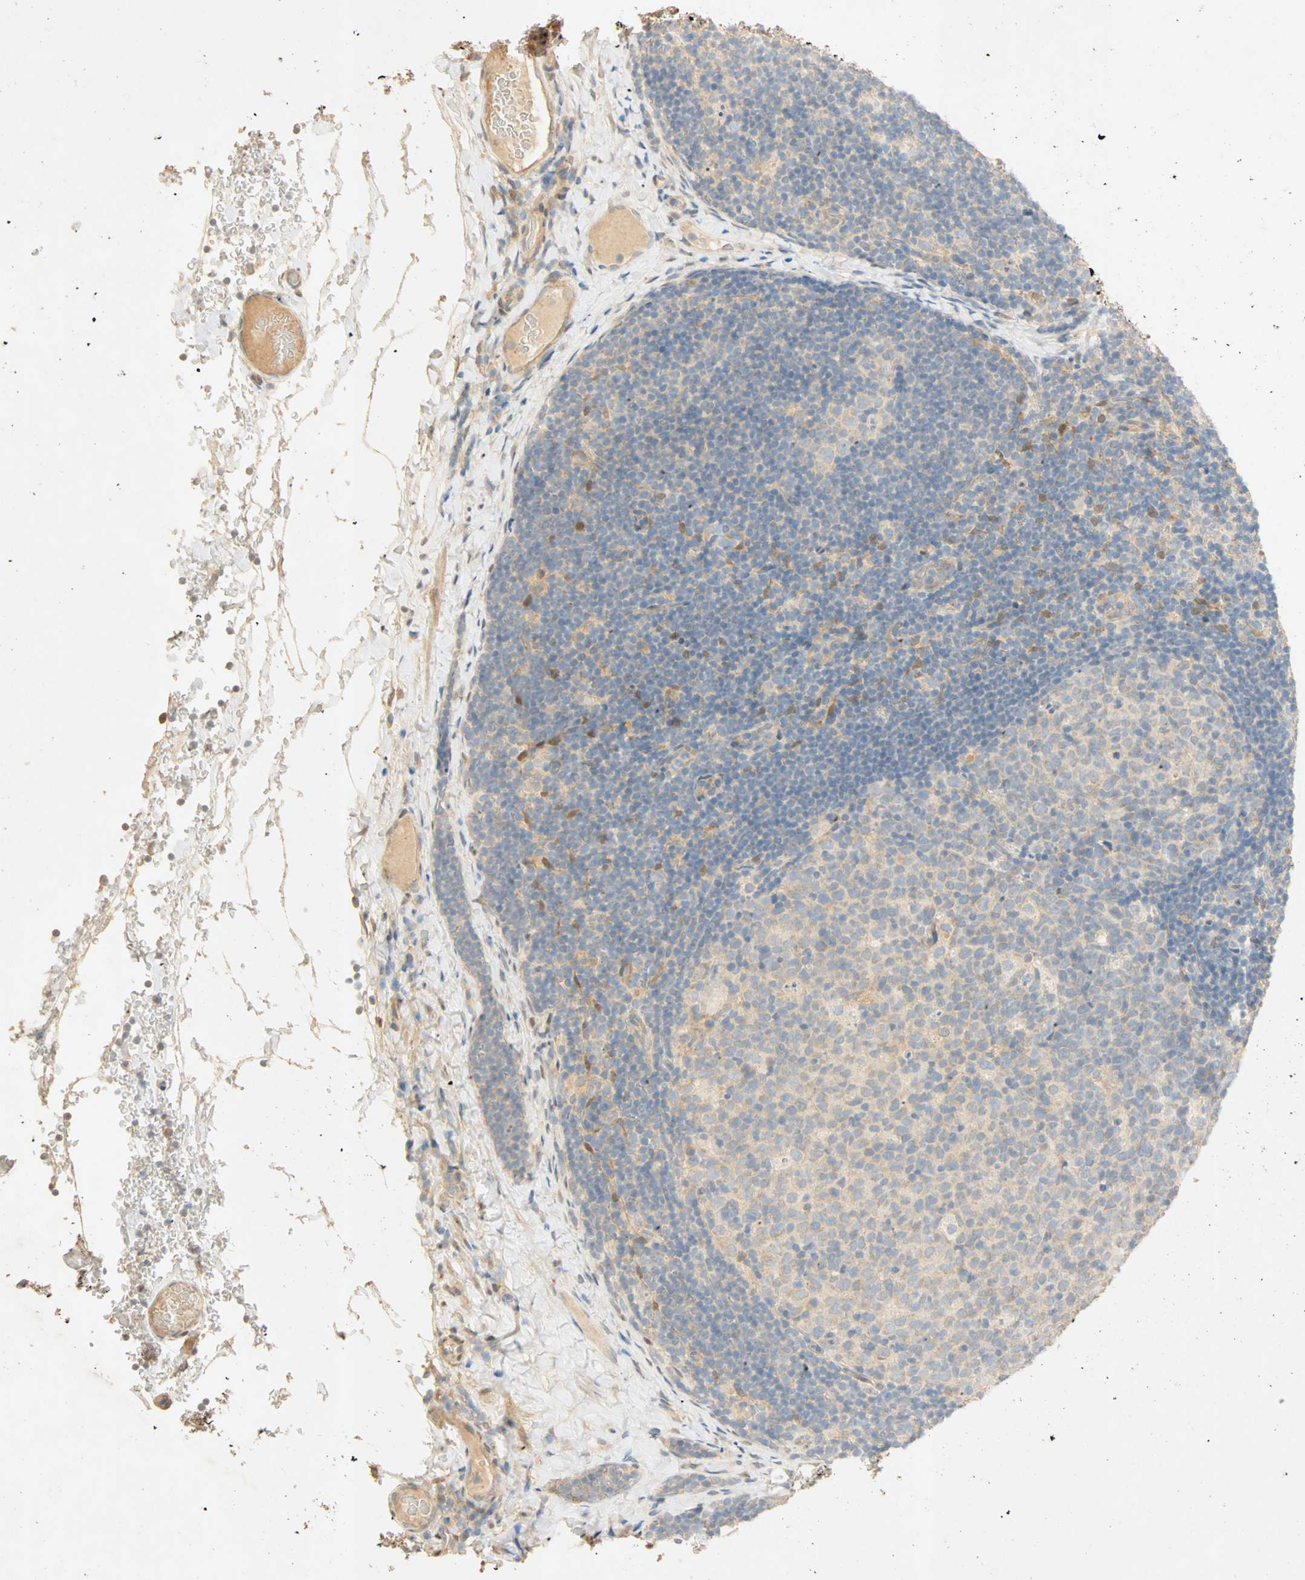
{"staining": {"intensity": "negative", "quantity": "none", "location": "none"}, "tissue": "lymph node", "cell_type": "Germinal center cells", "image_type": "normal", "snomed": [{"axis": "morphology", "description": "Normal tissue, NOS"}, {"axis": "topography", "description": "Lymph node"}], "caption": "Immunohistochemistry (IHC) of benign human lymph node displays no staining in germinal center cells.", "gene": "SELENBP1", "patient": {"sex": "female", "age": 14}}